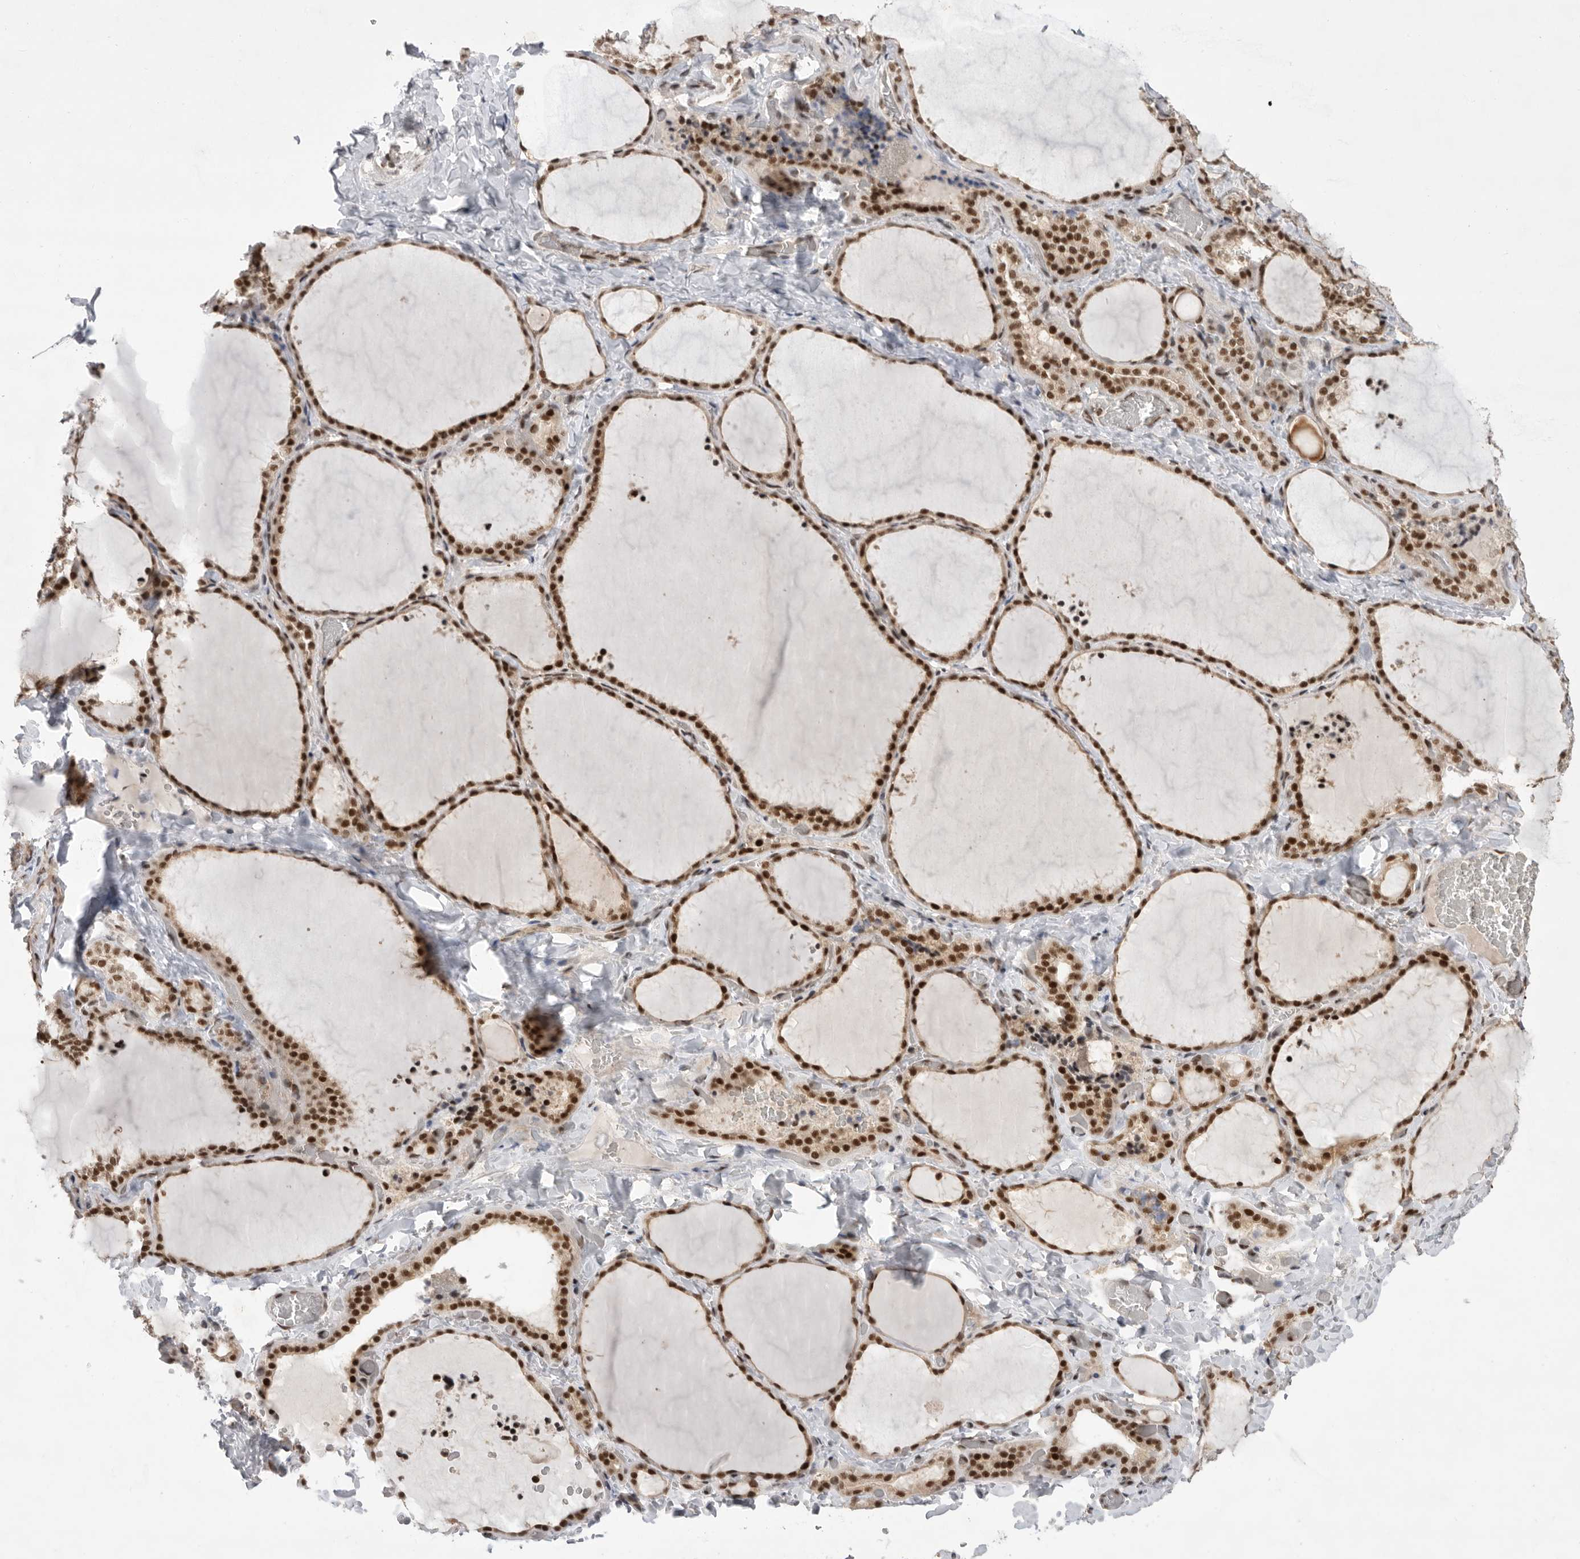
{"staining": {"intensity": "strong", "quantity": ">75%", "location": "nuclear"}, "tissue": "thyroid gland", "cell_type": "Glandular cells", "image_type": "normal", "snomed": [{"axis": "morphology", "description": "Normal tissue, NOS"}, {"axis": "topography", "description": "Thyroid gland"}], "caption": "The micrograph displays staining of normal thyroid gland, revealing strong nuclear protein positivity (brown color) within glandular cells. (DAB = brown stain, brightfield microscopy at high magnification).", "gene": "ZNF830", "patient": {"sex": "female", "age": 22}}